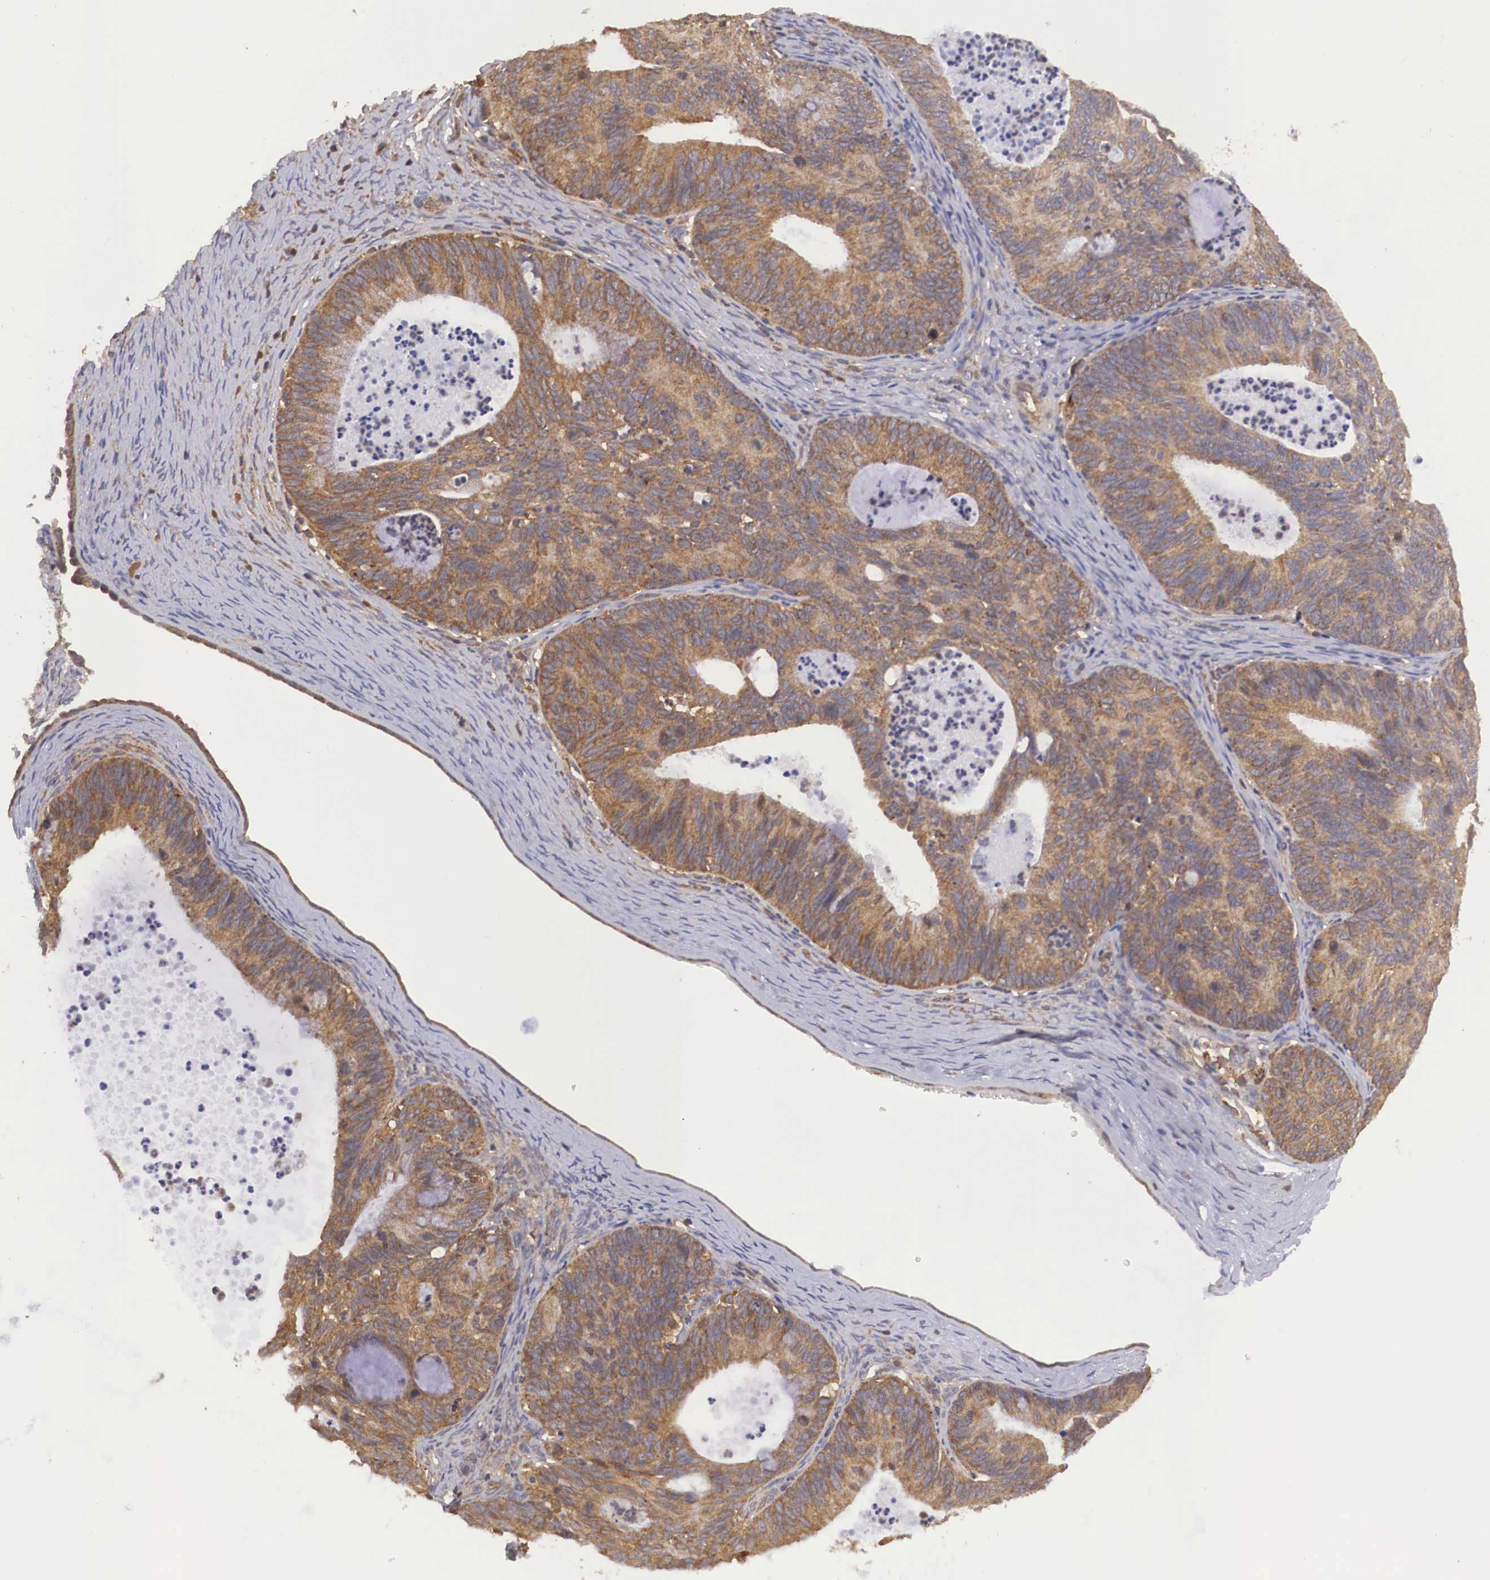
{"staining": {"intensity": "moderate", "quantity": ">75%", "location": "cytoplasmic/membranous"}, "tissue": "ovarian cancer", "cell_type": "Tumor cells", "image_type": "cancer", "snomed": [{"axis": "morphology", "description": "Carcinoma, endometroid"}, {"axis": "topography", "description": "Ovary"}], "caption": "A micrograph of human ovarian cancer (endometroid carcinoma) stained for a protein reveals moderate cytoplasmic/membranous brown staining in tumor cells. (DAB (3,3'-diaminobenzidine) = brown stain, brightfield microscopy at high magnification).", "gene": "DHRS1", "patient": {"sex": "female", "age": 52}}